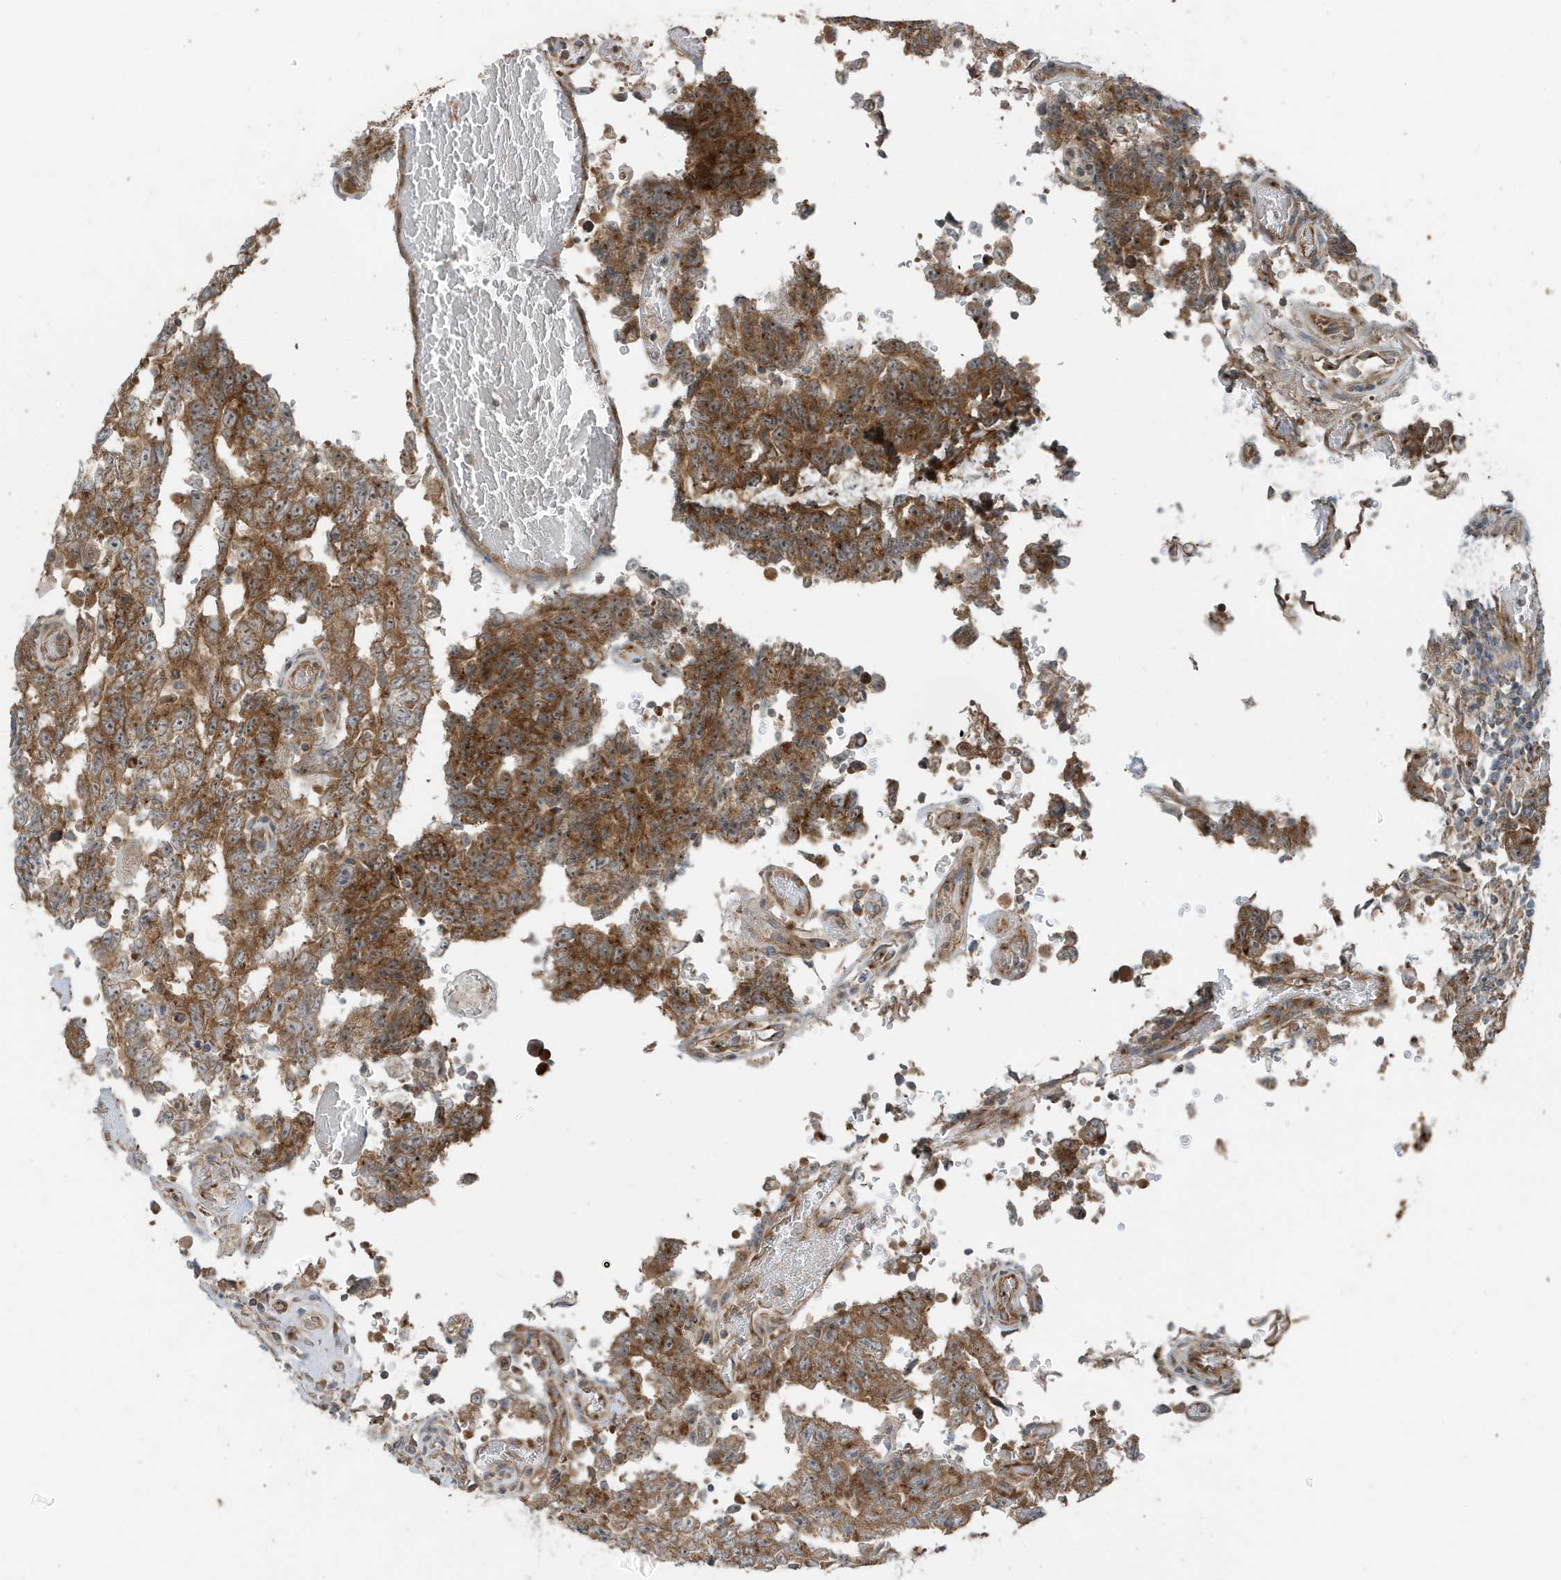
{"staining": {"intensity": "moderate", "quantity": ">75%", "location": "cytoplasmic/membranous"}, "tissue": "testis cancer", "cell_type": "Tumor cells", "image_type": "cancer", "snomed": [{"axis": "morphology", "description": "Carcinoma, Embryonal, NOS"}, {"axis": "topography", "description": "Testis"}], "caption": "Immunohistochemistry (IHC) staining of testis cancer (embryonal carcinoma), which exhibits medium levels of moderate cytoplasmic/membranous positivity in about >75% of tumor cells indicating moderate cytoplasmic/membranous protein expression. The staining was performed using DAB (brown) for protein detection and nuclei were counterstained in hematoxylin (blue).", "gene": "GOLGA4", "patient": {"sex": "male", "age": 26}}